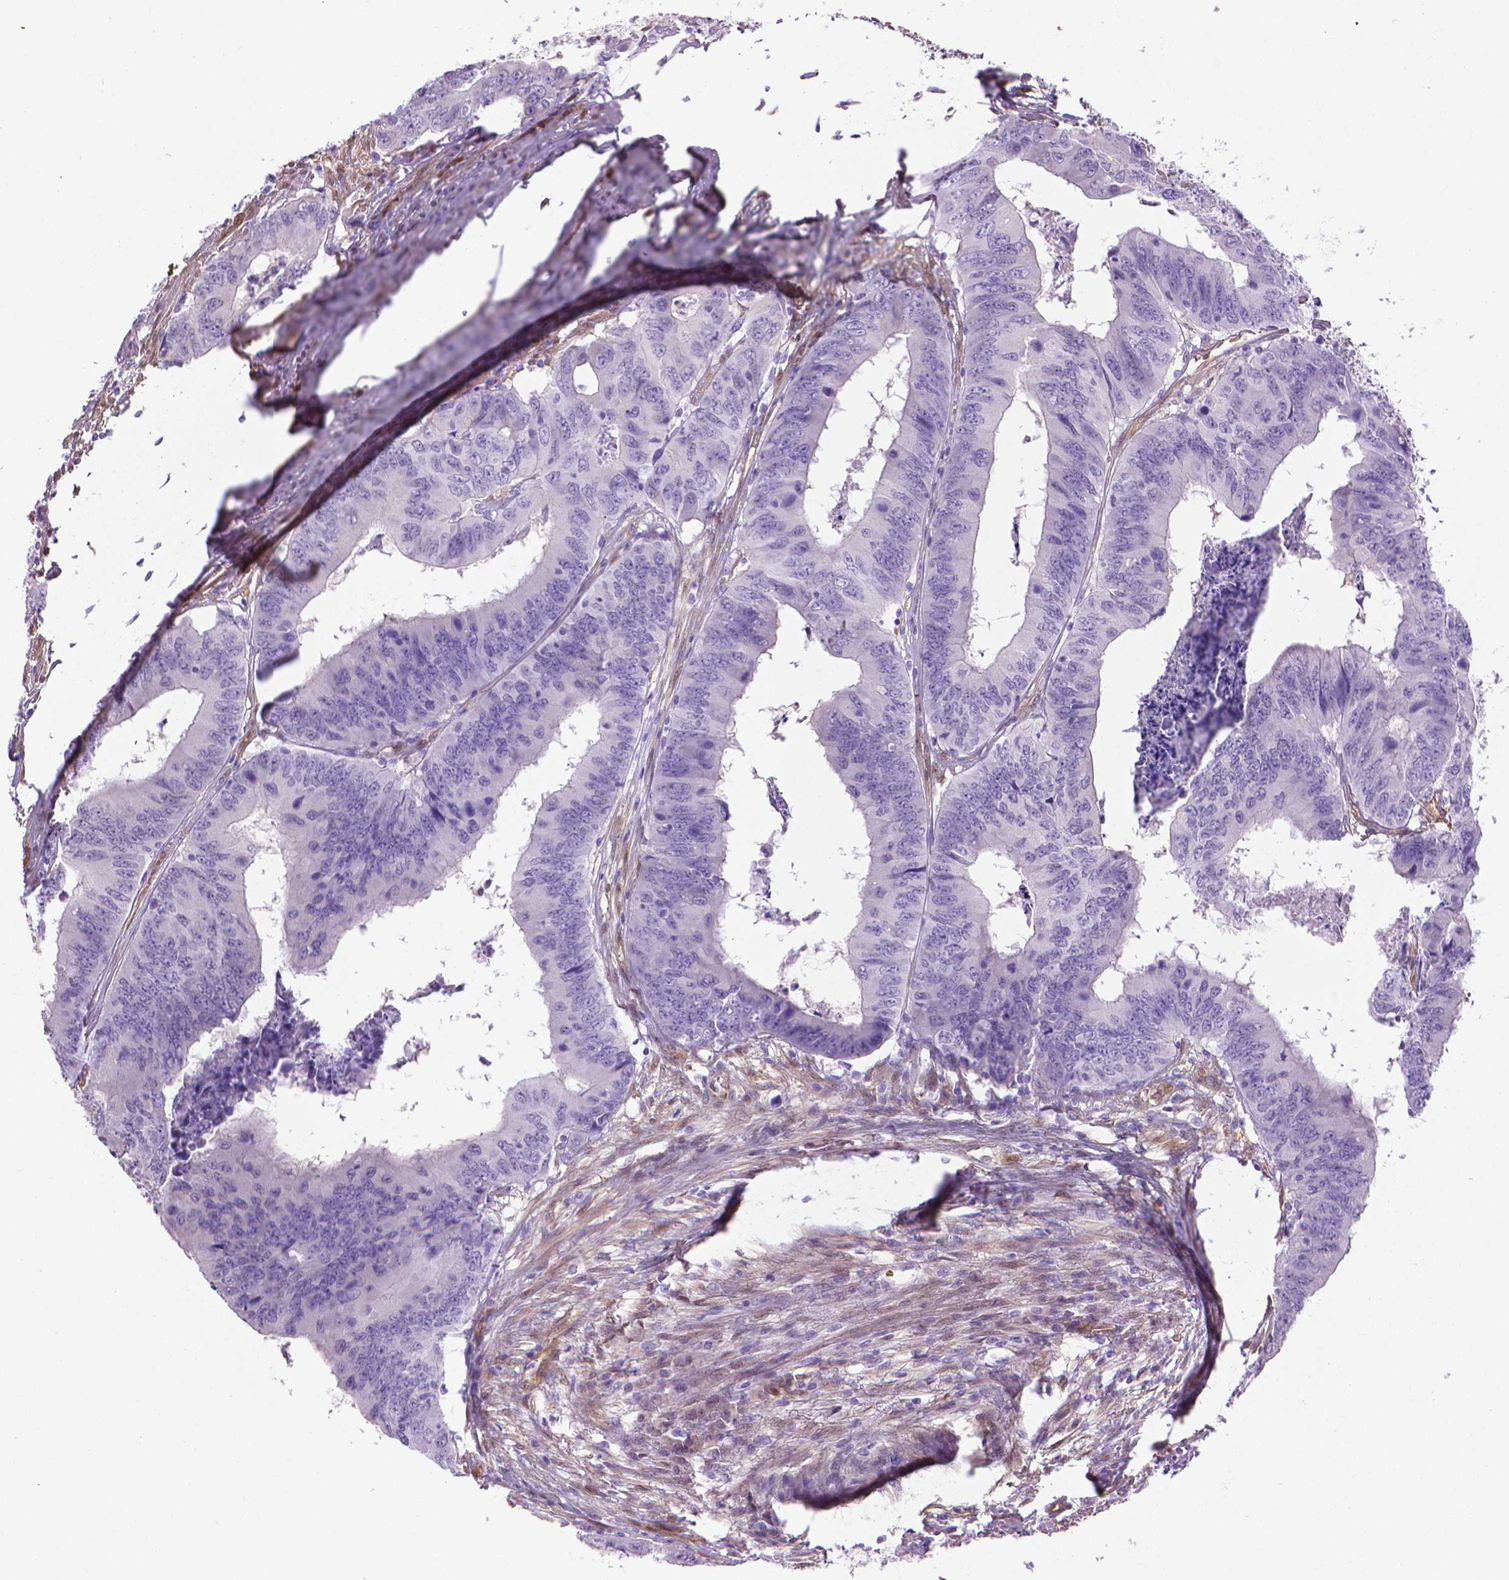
{"staining": {"intensity": "negative", "quantity": "none", "location": "none"}, "tissue": "colorectal cancer", "cell_type": "Tumor cells", "image_type": "cancer", "snomed": [{"axis": "morphology", "description": "Adenocarcinoma, NOS"}, {"axis": "topography", "description": "Colon"}], "caption": "Micrograph shows no protein expression in tumor cells of adenocarcinoma (colorectal) tissue.", "gene": "CLIC4", "patient": {"sex": "male", "age": 53}}